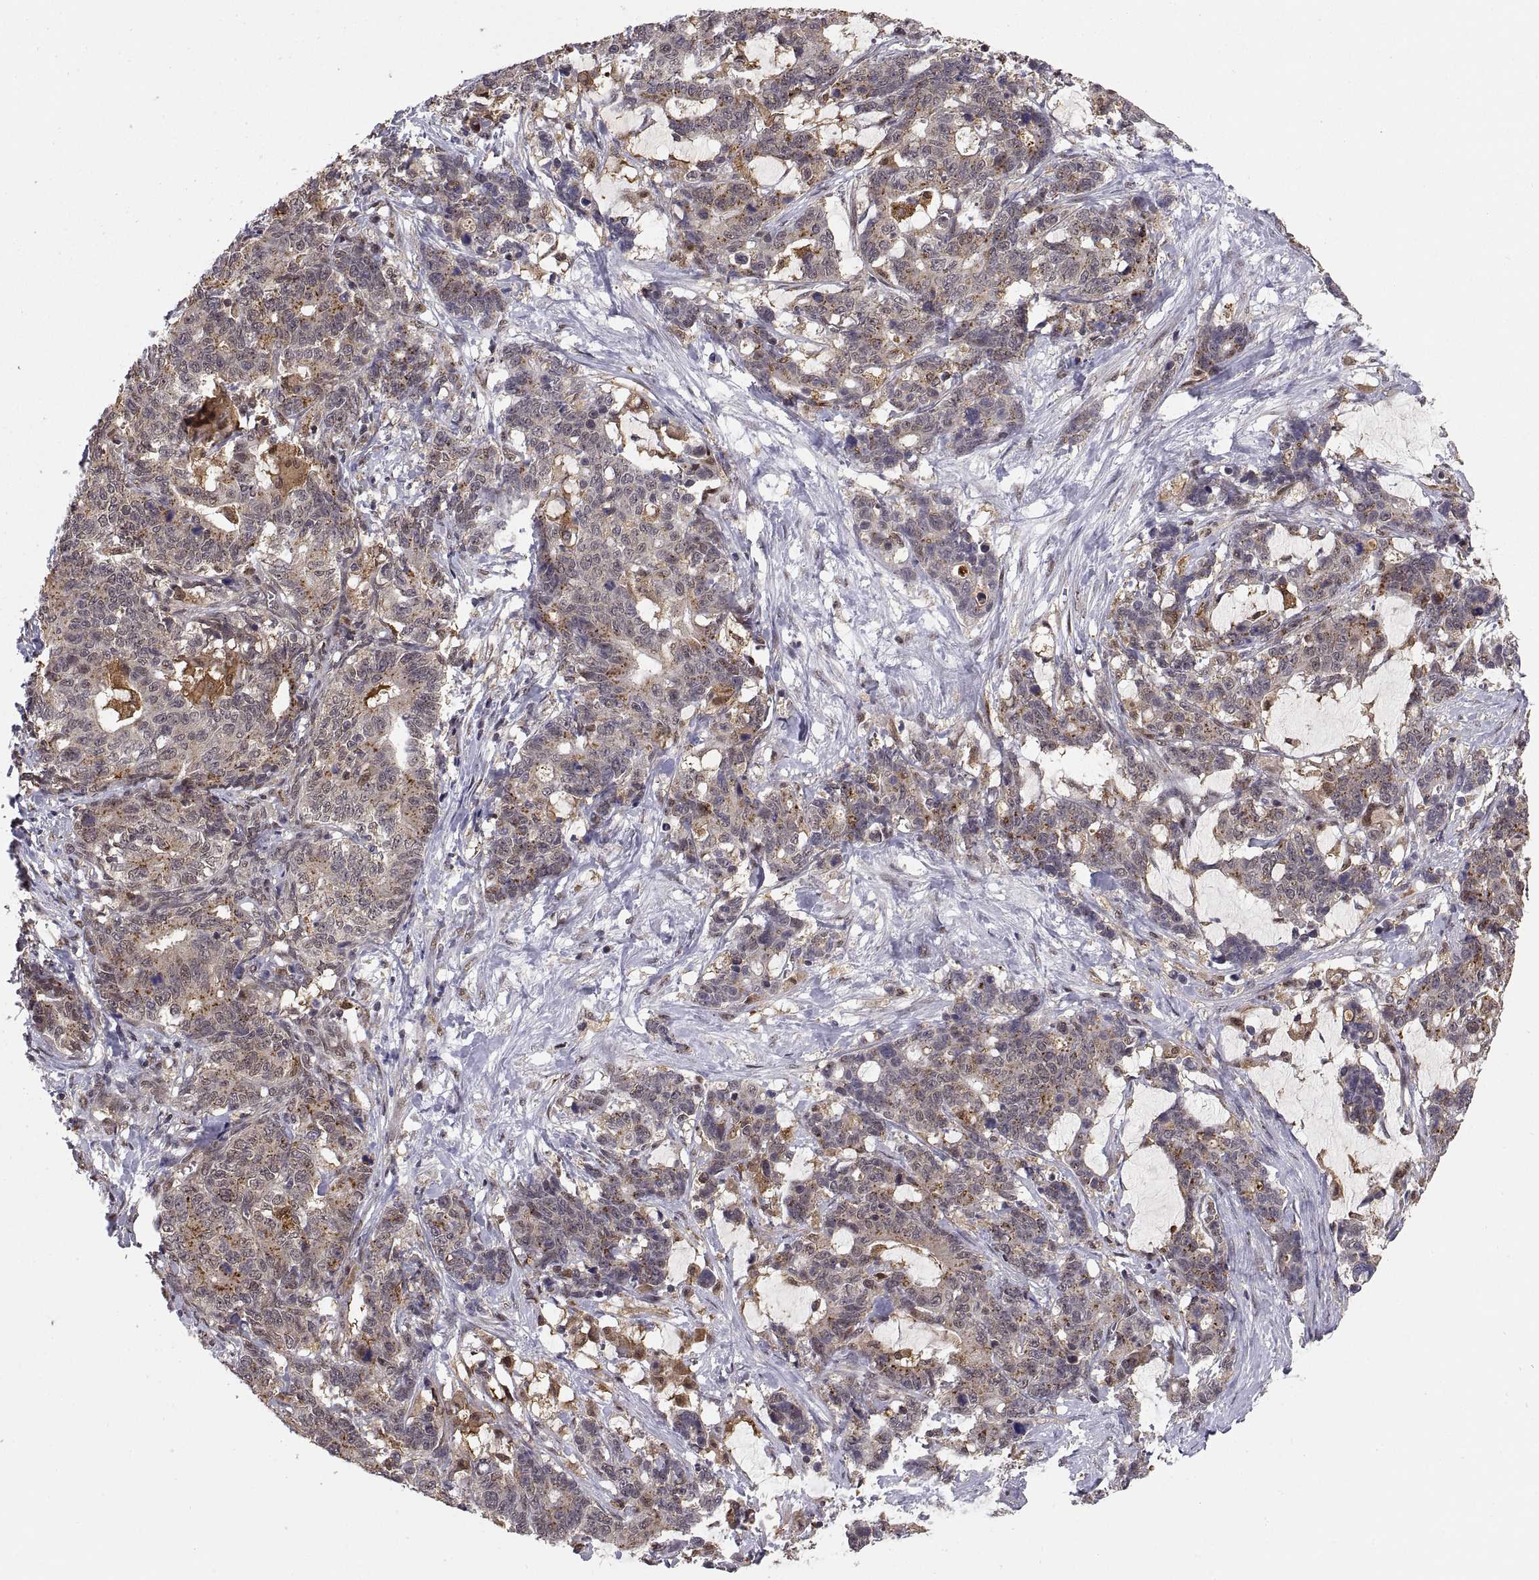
{"staining": {"intensity": "weak", "quantity": ">75%", "location": "cytoplasmic/membranous"}, "tissue": "stomach cancer", "cell_type": "Tumor cells", "image_type": "cancer", "snomed": [{"axis": "morphology", "description": "Normal tissue, NOS"}, {"axis": "morphology", "description": "Adenocarcinoma, NOS"}, {"axis": "topography", "description": "Stomach"}], "caption": "Protein expression analysis of stomach cancer (adenocarcinoma) shows weak cytoplasmic/membranous staining in about >75% of tumor cells.", "gene": "PSMC2", "patient": {"sex": "female", "age": 64}}